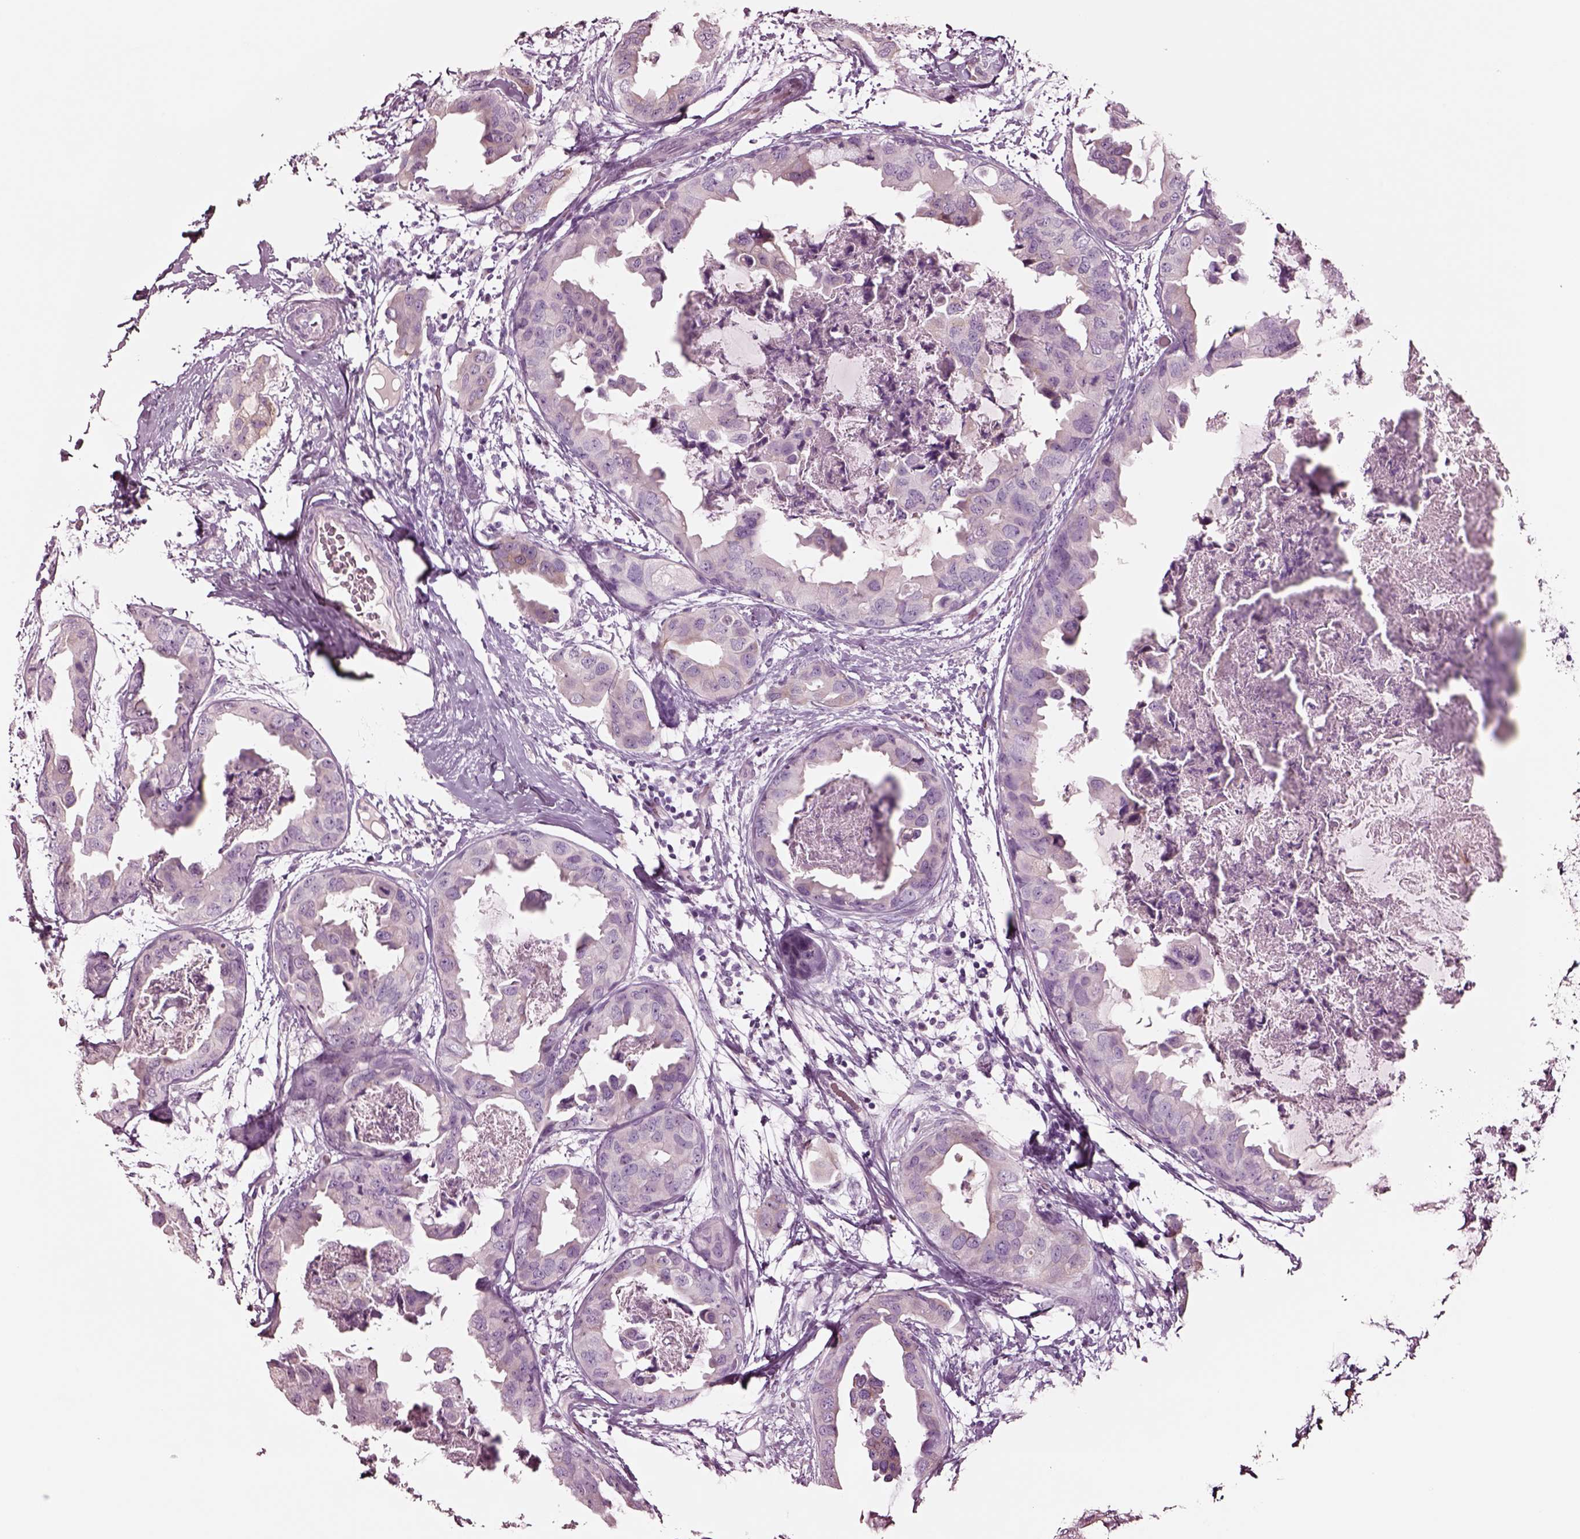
{"staining": {"intensity": "negative", "quantity": "none", "location": "none"}, "tissue": "breast cancer", "cell_type": "Tumor cells", "image_type": "cancer", "snomed": [{"axis": "morphology", "description": "Normal tissue, NOS"}, {"axis": "morphology", "description": "Duct carcinoma"}, {"axis": "topography", "description": "Breast"}], "caption": "This micrograph is of invasive ductal carcinoma (breast) stained with immunohistochemistry (IHC) to label a protein in brown with the nuclei are counter-stained blue. There is no staining in tumor cells.", "gene": "NMRK2", "patient": {"sex": "female", "age": 40}}